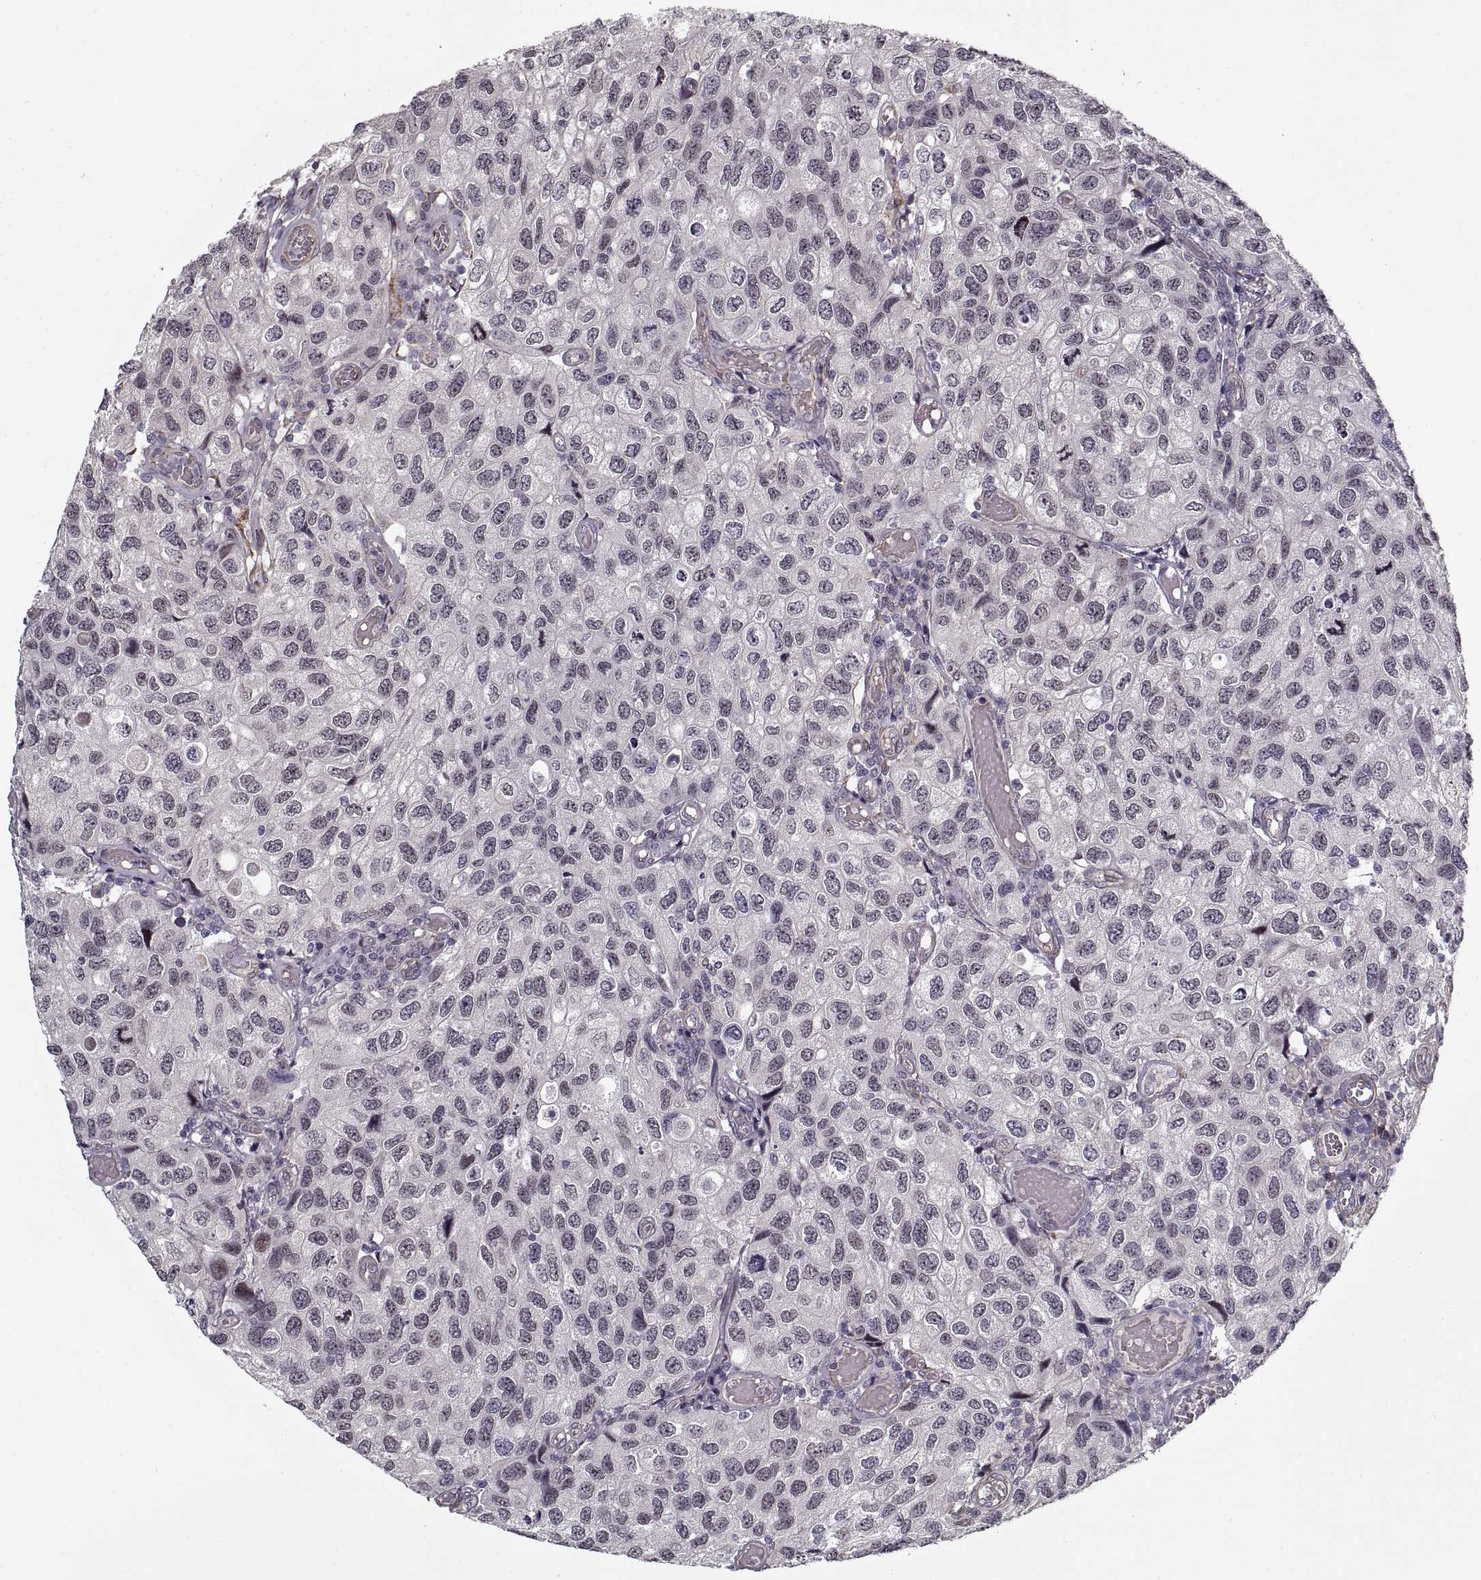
{"staining": {"intensity": "negative", "quantity": "none", "location": "none"}, "tissue": "urothelial cancer", "cell_type": "Tumor cells", "image_type": "cancer", "snomed": [{"axis": "morphology", "description": "Urothelial carcinoma, High grade"}, {"axis": "topography", "description": "Urinary bladder"}], "caption": "IHC photomicrograph of urothelial cancer stained for a protein (brown), which shows no expression in tumor cells.", "gene": "LAMB2", "patient": {"sex": "male", "age": 79}}